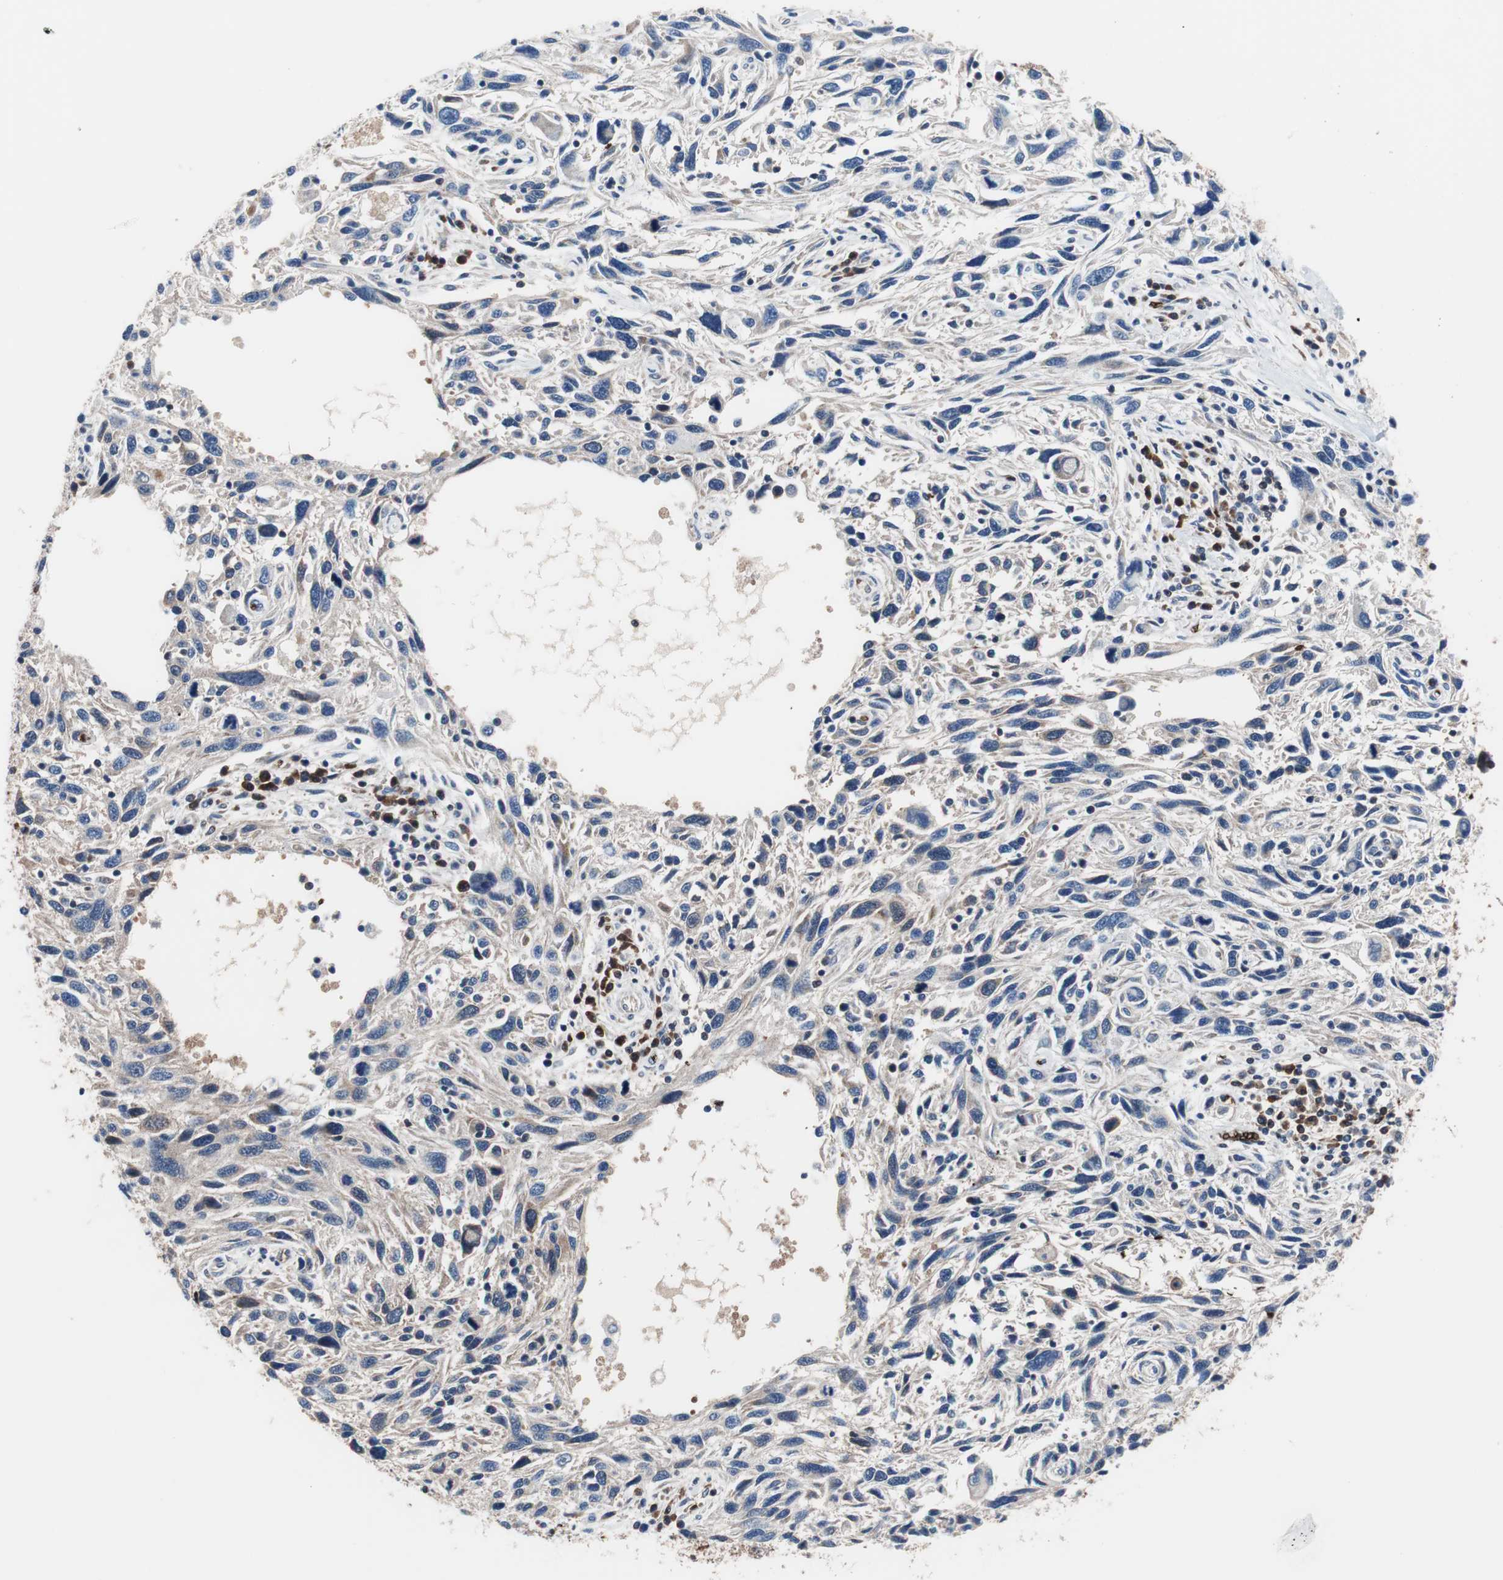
{"staining": {"intensity": "weak", "quantity": ">75%", "location": "cytoplasmic/membranous"}, "tissue": "melanoma", "cell_type": "Tumor cells", "image_type": "cancer", "snomed": [{"axis": "morphology", "description": "Malignant melanoma, NOS"}, {"axis": "topography", "description": "Skin"}], "caption": "Protein staining of melanoma tissue demonstrates weak cytoplasmic/membranous staining in approximately >75% of tumor cells.", "gene": "PRDX2", "patient": {"sex": "male", "age": 53}}